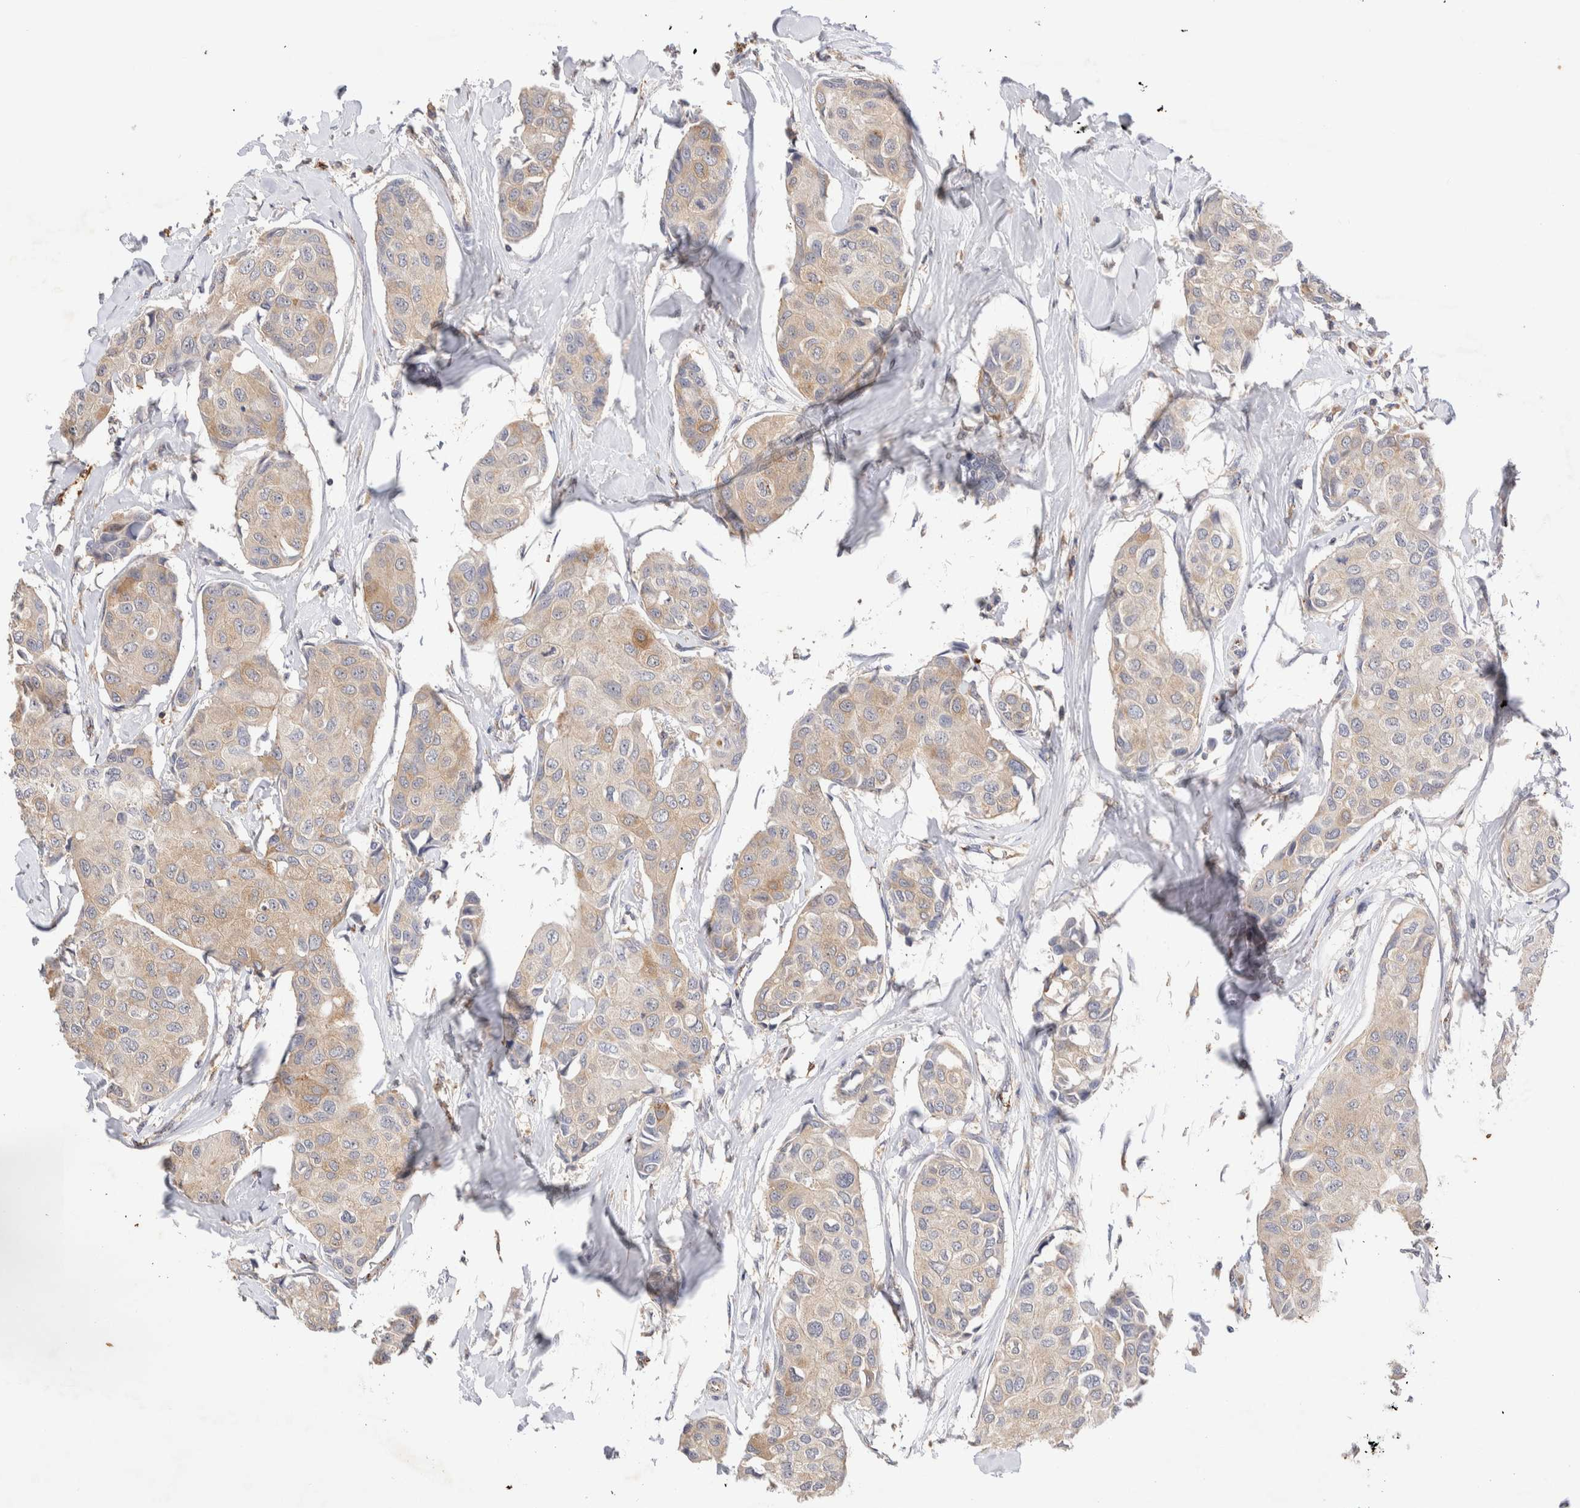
{"staining": {"intensity": "weak", "quantity": "25%-75%", "location": "cytoplasmic/membranous"}, "tissue": "breast cancer", "cell_type": "Tumor cells", "image_type": "cancer", "snomed": [{"axis": "morphology", "description": "Duct carcinoma"}, {"axis": "topography", "description": "Breast"}], "caption": "Immunohistochemistry (IHC) of human infiltrating ductal carcinoma (breast) exhibits low levels of weak cytoplasmic/membranous positivity in about 25%-75% of tumor cells. (IHC, brightfield microscopy, high magnification).", "gene": "NSMAF", "patient": {"sex": "female", "age": 80}}